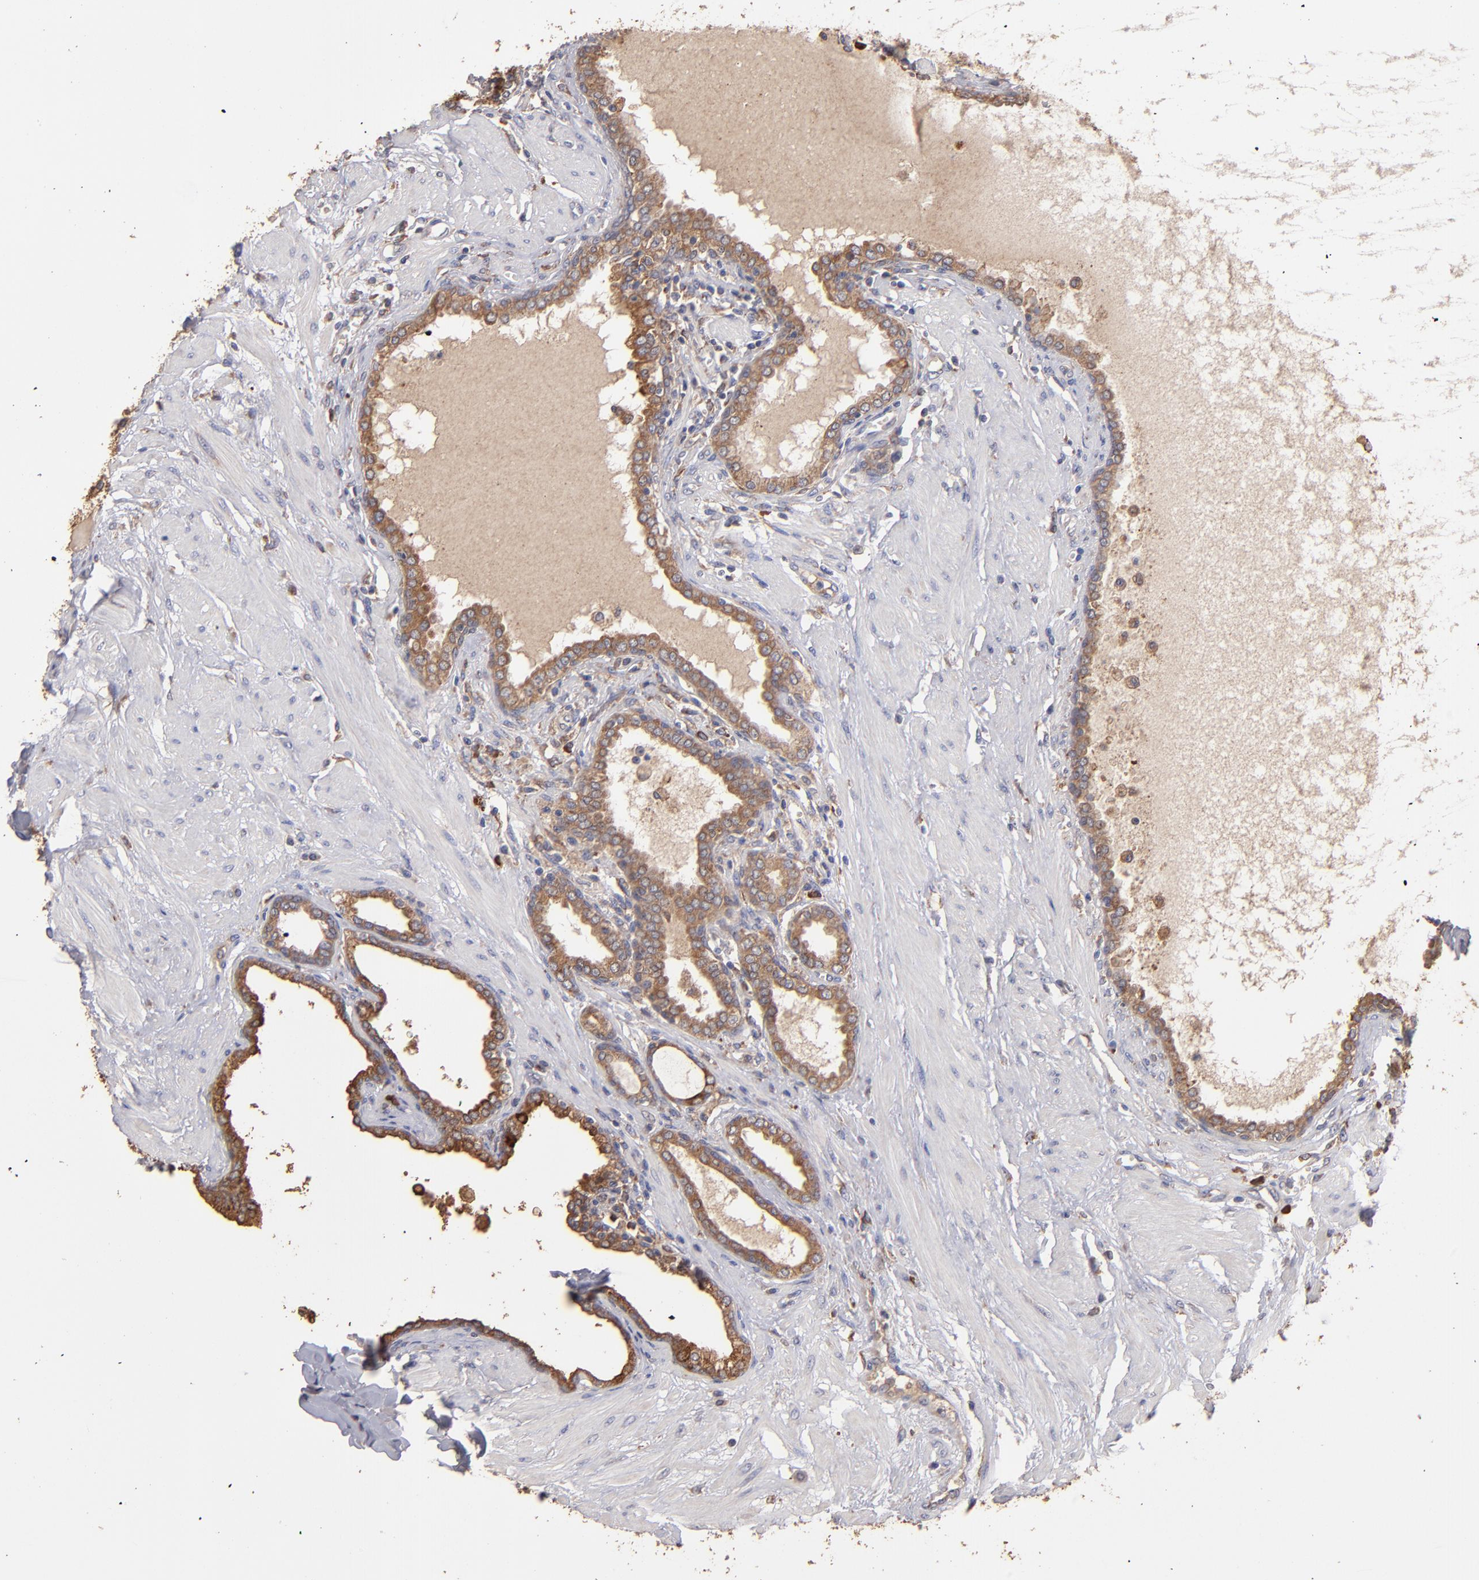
{"staining": {"intensity": "moderate", "quantity": ">75%", "location": "cytoplasmic/membranous"}, "tissue": "prostate", "cell_type": "Glandular cells", "image_type": "normal", "snomed": [{"axis": "morphology", "description": "Normal tissue, NOS"}, {"axis": "topography", "description": "Prostate"}], "caption": "Immunohistochemical staining of unremarkable prostate displays moderate cytoplasmic/membranous protein staining in approximately >75% of glandular cells. Immunohistochemistry stains the protein of interest in brown and the nuclei are stained blue.", "gene": "NFKBIE", "patient": {"sex": "male", "age": 64}}